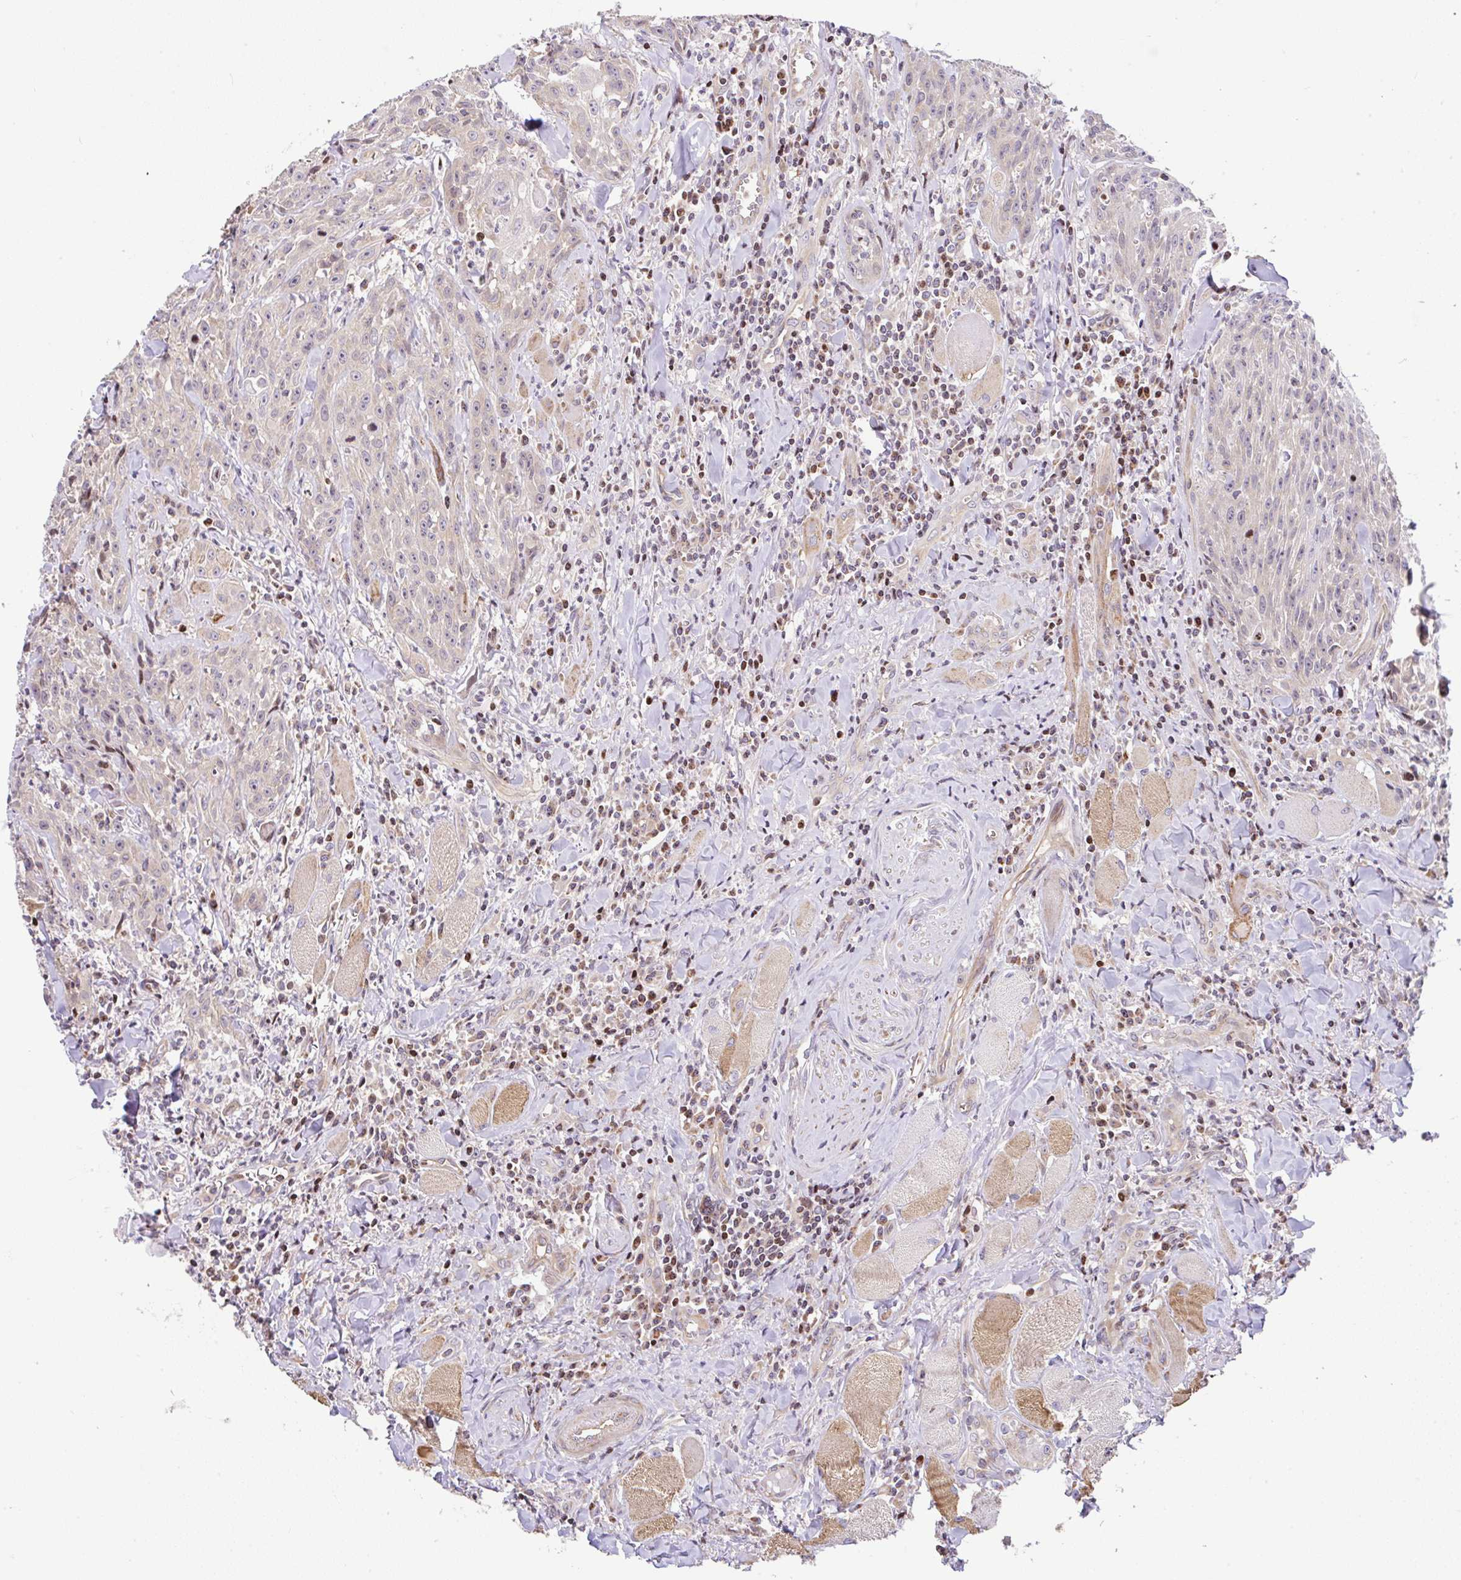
{"staining": {"intensity": "weak", "quantity": "<25%", "location": "cytoplasmic/membranous"}, "tissue": "head and neck cancer", "cell_type": "Tumor cells", "image_type": "cancer", "snomed": [{"axis": "morphology", "description": "Normal tissue, NOS"}, {"axis": "morphology", "description": "Squamous cell carcinoma, NOS"}, {"axis": "topography", "description": "Oral tissue"}, {"axis": "topography", "description": "Head-Neck"}], "caption": "Image shows no protein staining in tumor cells of squamous cell carcinoma (head and neck) tissue. The staining is performed using DAB brown chromogen with nuclei counter-stained in using hematoxylin.", "gene": "FIGNL1", "patient": {"sex": "female", "age": 70}}